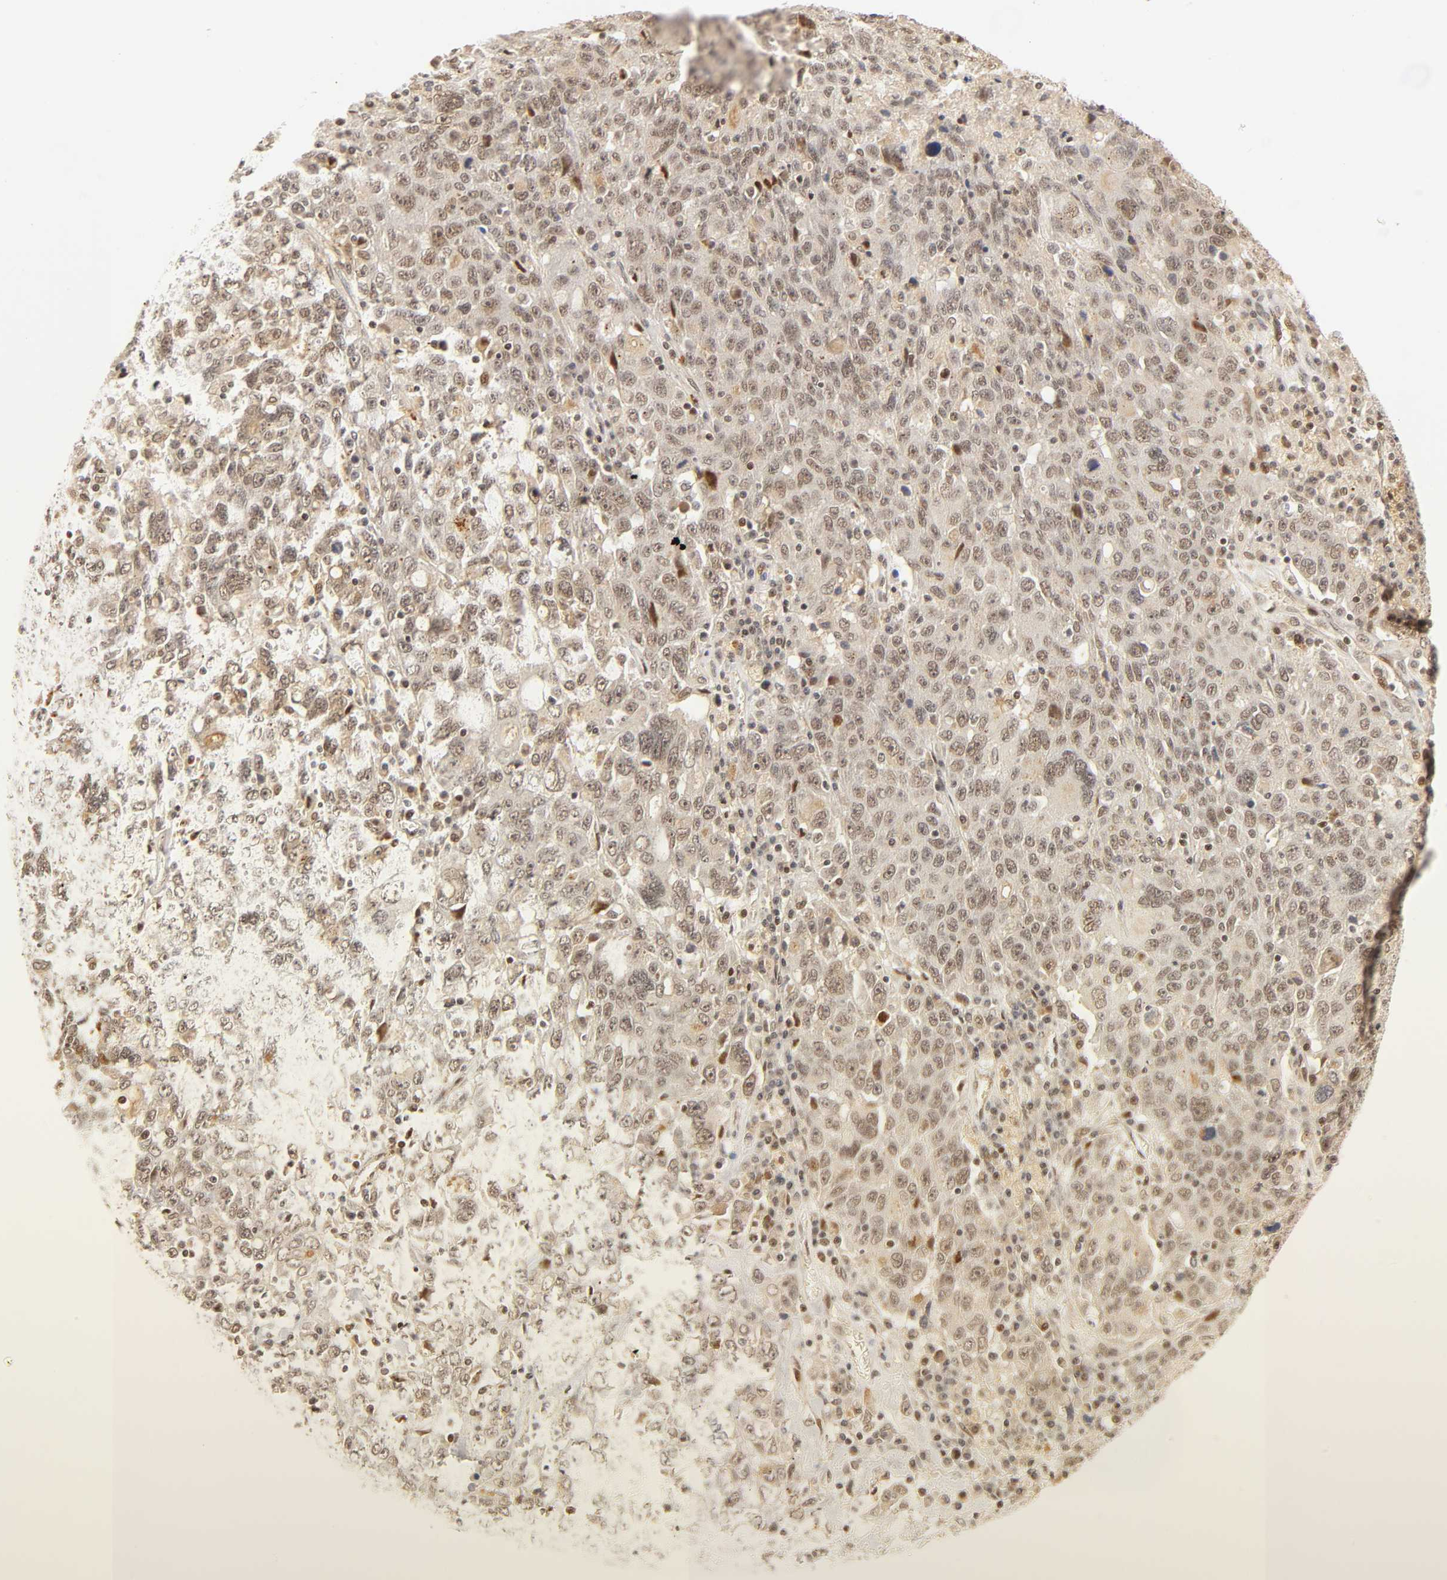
{"staining": {"intensity": "moderate", "quantity": "25%-75%", "location": "cytoplasmic/membranous,nuclear"}, "tissue": "ovarian cancer", "cell_type": "Tumor cells", "image_type": "cancer", "snomed": [{"axis": "morphology", "description": "Carcinoma, endometroid"}, {"axis": "topography", "description": "Ovary"}], "caption": "Immunohistochemical staining of human ovarian endometroid carcinoma displays medium levels of moderate cytoplasmic/membranous and nuclear protein staining in about 25%-75% of tumor cells.", "gene": "TAF10", "patient": {"sex": "female", "age": 62}}